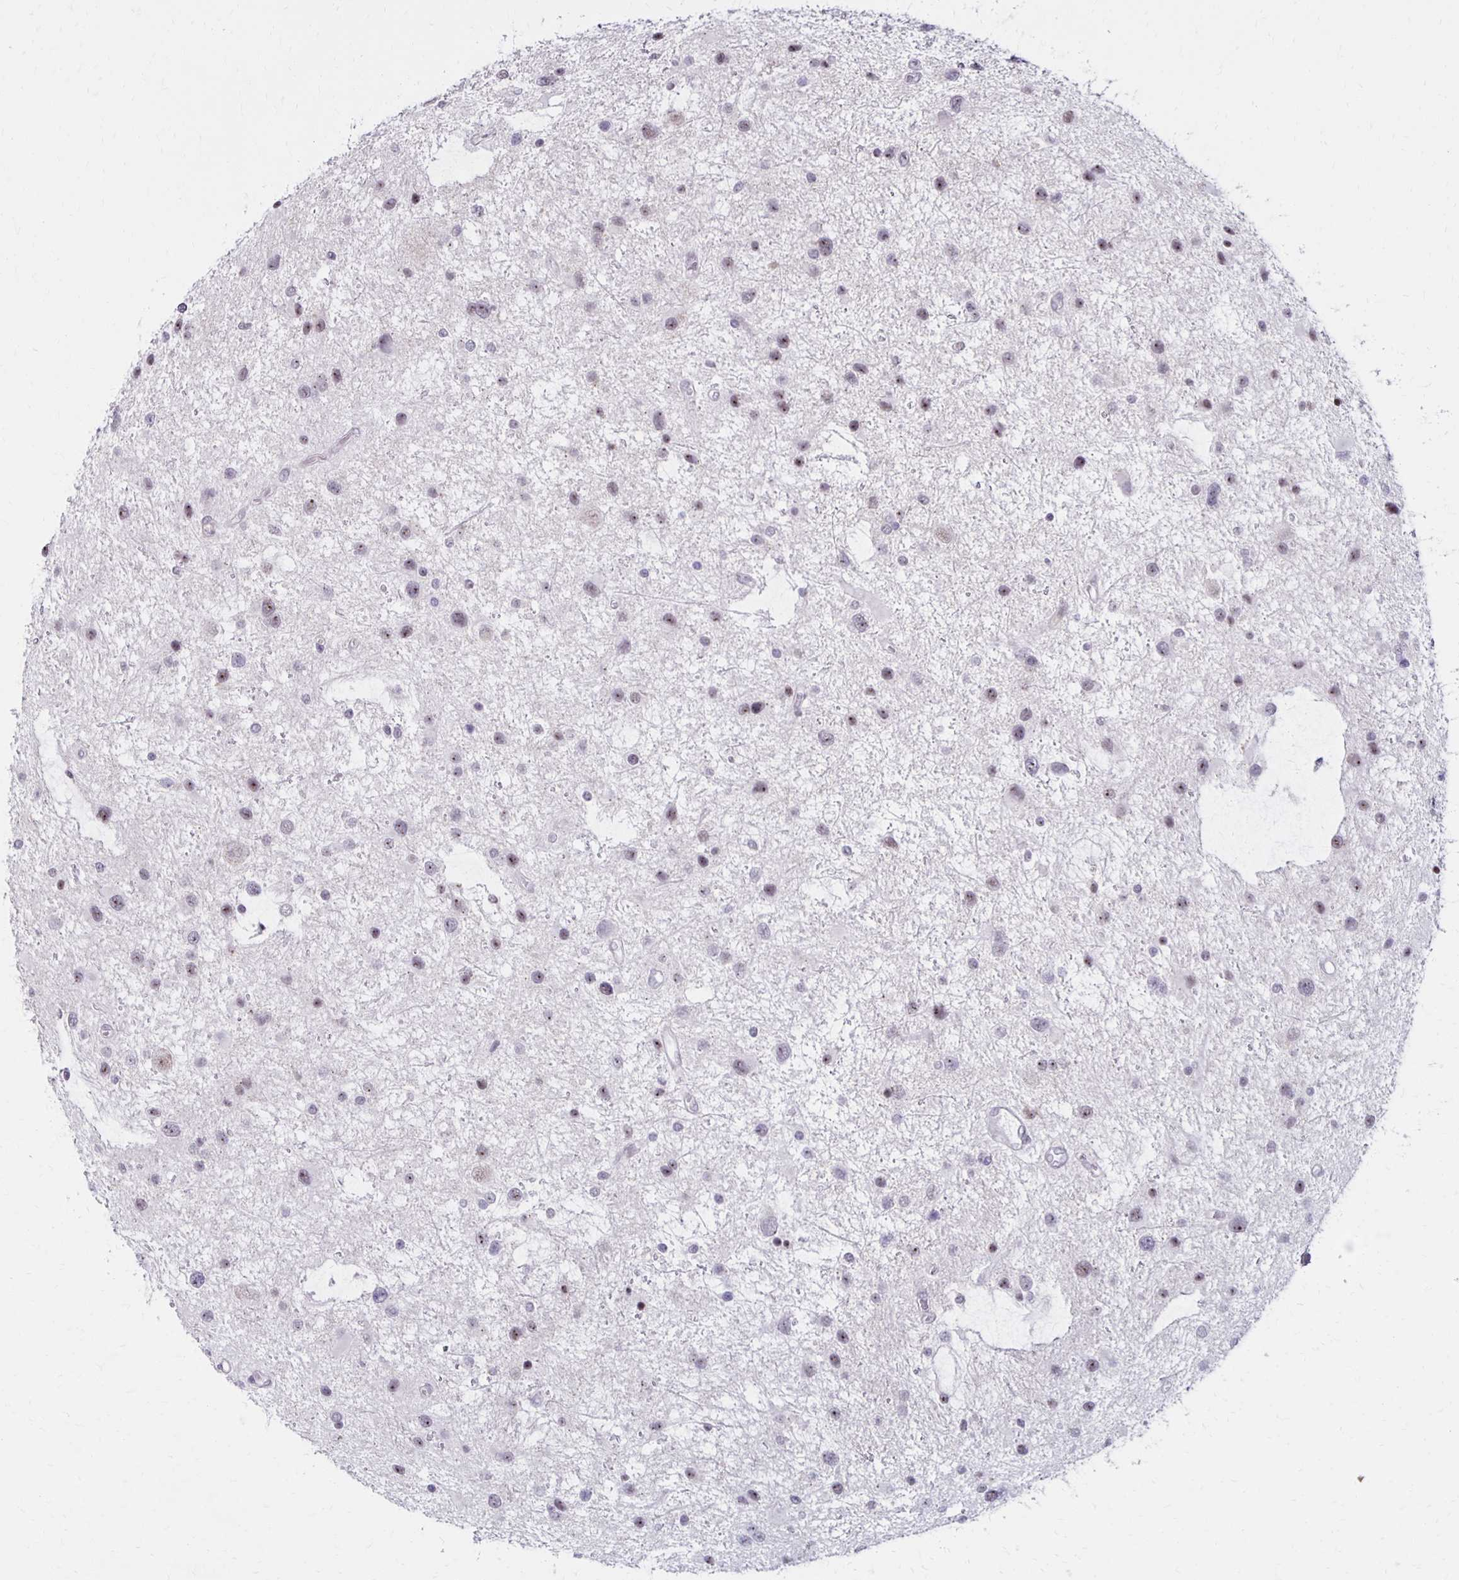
{"staining": {"intensity": "weak", "quantity": "<25%", "location": "nuclear"}, "tissue": "glioma", "cell_type": "Tumor cells", "image_type": "cancer", "snomed": [{"axis": "morphology", "description": "Glioma, malignant, Low grade"}, {"axis": "topography", "description": "Brain"}], "caption": "IHC of human glioma shows no staining in tumor cells.", "gene": "DAGLA", "patient": {"sex": "female", "age": 32}}